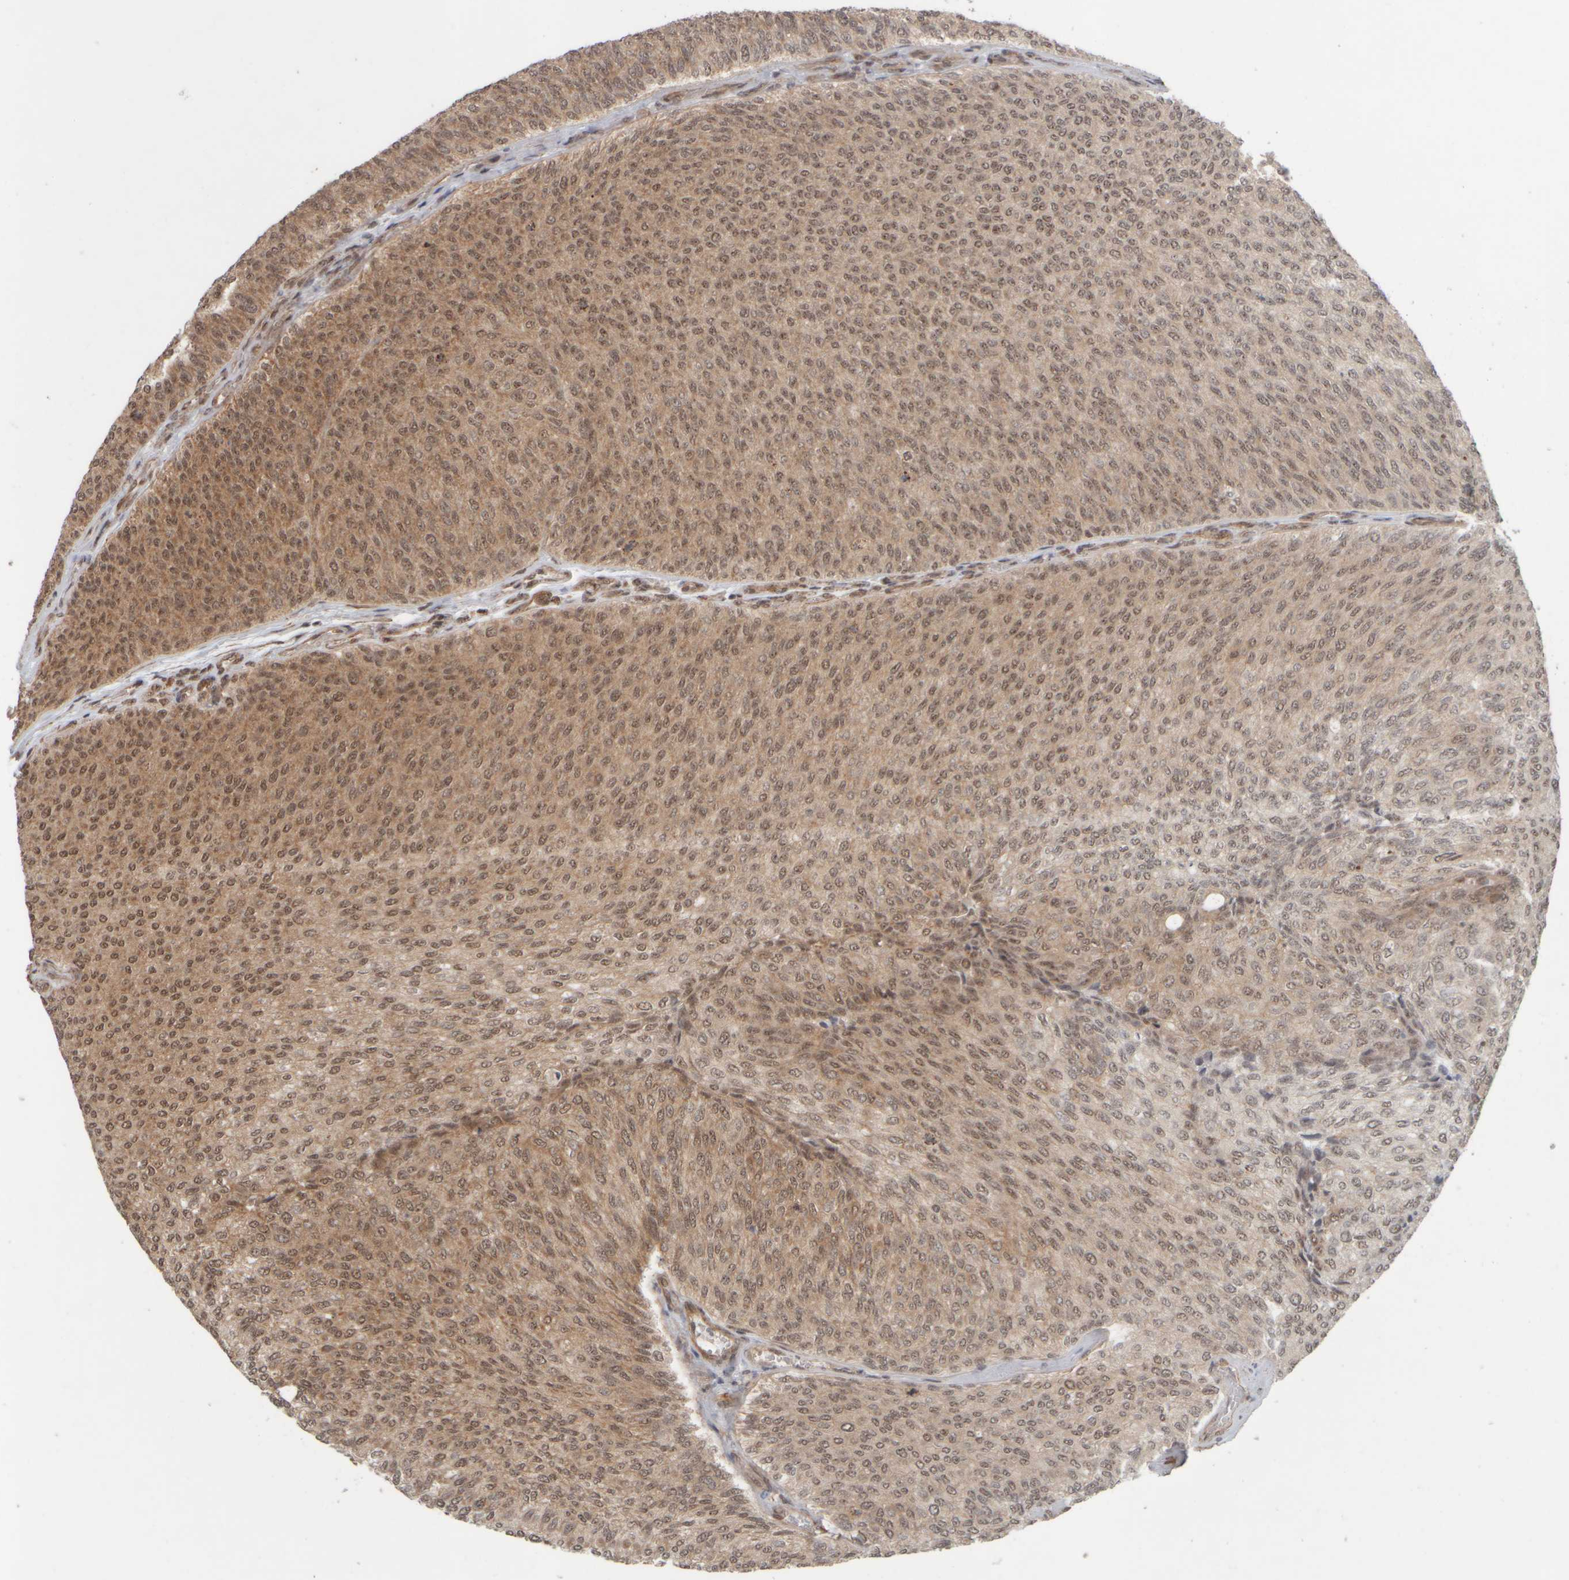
{"staining": {"intensity": "weak", "quantity": ">75%", "location": "cytoplasmic/membranous,nuclear"}, "tissue": "urothelial cancer", "cell_type": "Tumor cells", "image_type": "cancer", "snomed": [{"axis": "morphology", "description": "Urothelial carcinoma, Low grade"}, {"axis": "topography", "description": "Urinary bladder"}], "caption": "Urothelial cancer was stained to show a protein in brown. There is low levels of weak cytoplasmic/membranous and nuclear positivity in about >75% of tumor cells.", "gene": "SYNRG", "patient": {"sex": "female", "age": 79}}